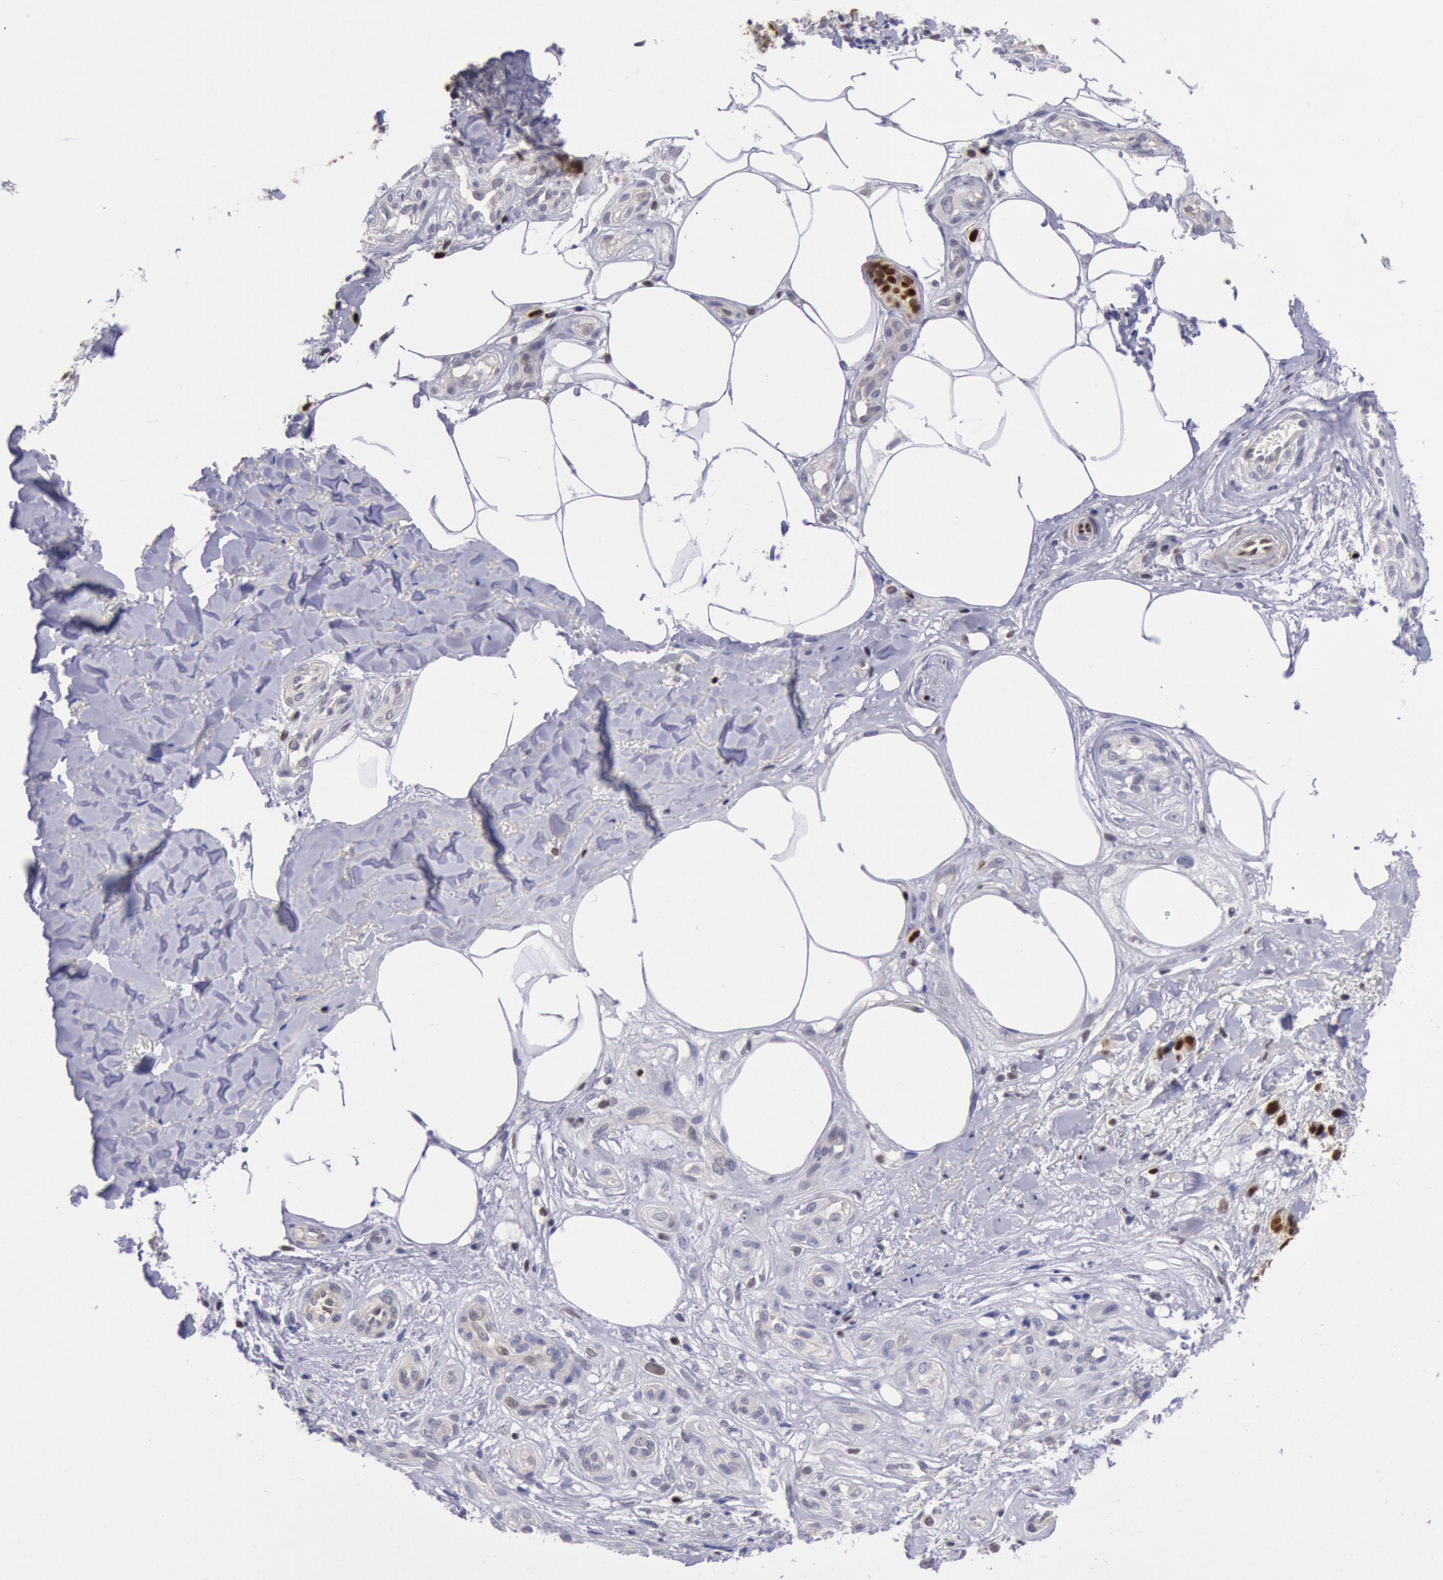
{"staining": {"intensity": "negative", "quantity": "none", "location": "none"}, "tissue": "melanoma", "cell_type": "Tumor cells", "image_type": "cancer", "snomed": [{"axis": "morphology", "description": "Malignant melanoma, NOS"}, {"axis": "topography", "description": "Skin"}], "caption": "This is an immunohistochemistry (IHC) image of human melanoma. There is no positivity in tumor cells.", "gene": "RPS6KA5", "patient": {"sex": "female", "age": 85}}